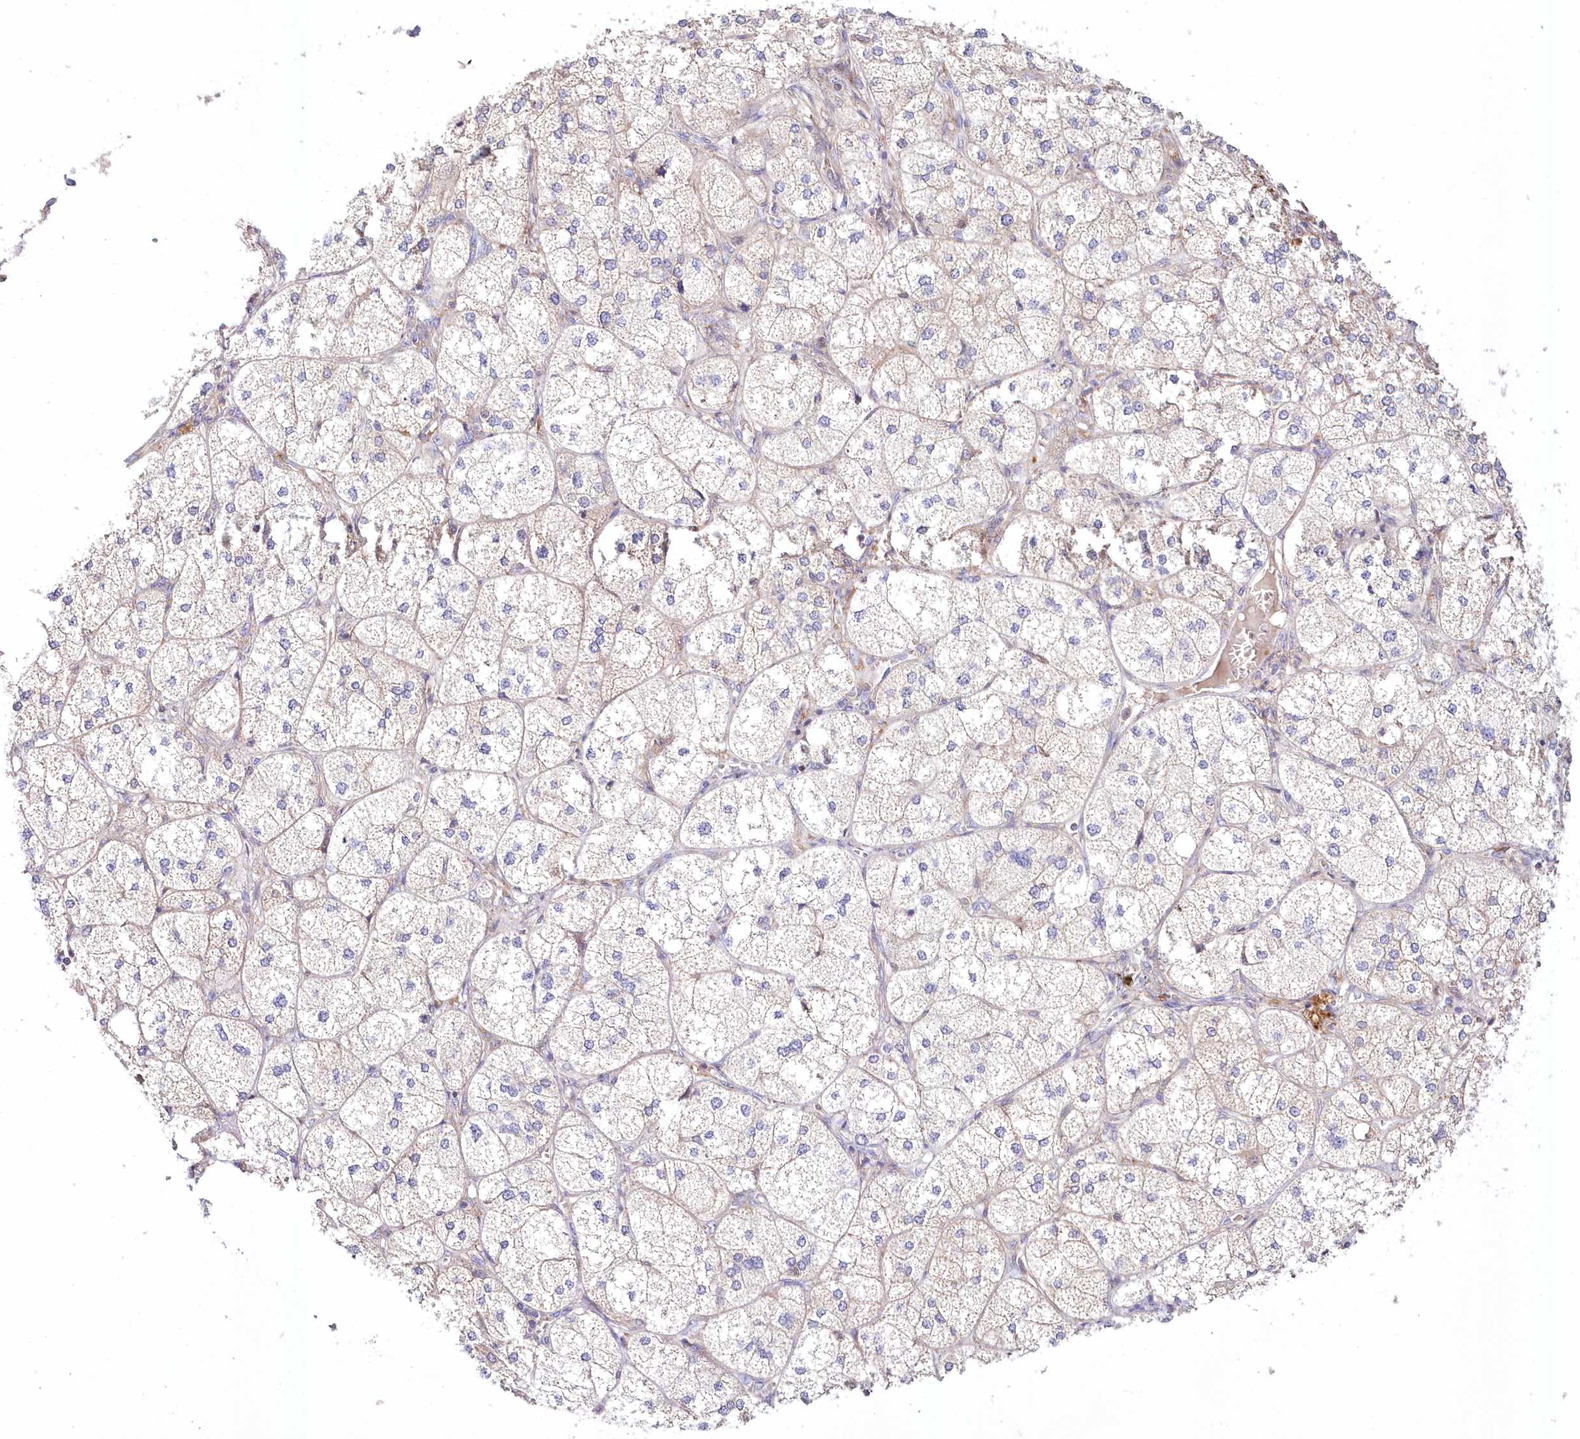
{"staining": {"intensity": "moderate", "quantity": "25%-75%", "location": "cytoplasmic/membranous"}, "tissue": "adrenal gland", "cell_type": "Glandular cells", "image_type": "normal", "snomed": [{"axis": "morphology", "description": "Normal tissue, NOS"}, {"axis": "topography", "description": "Adrenal gland"}], "caption": "IHC (DAB (3,3'-diaminobenzidine)) staining of unremarkable adrenal gland reveals moderate cytoplasmic/membranous protein positivity in about 25%-75% of glandular cells.", "gene": "ARFGEF3", "patient": {"sex": "female", "age": 61}}